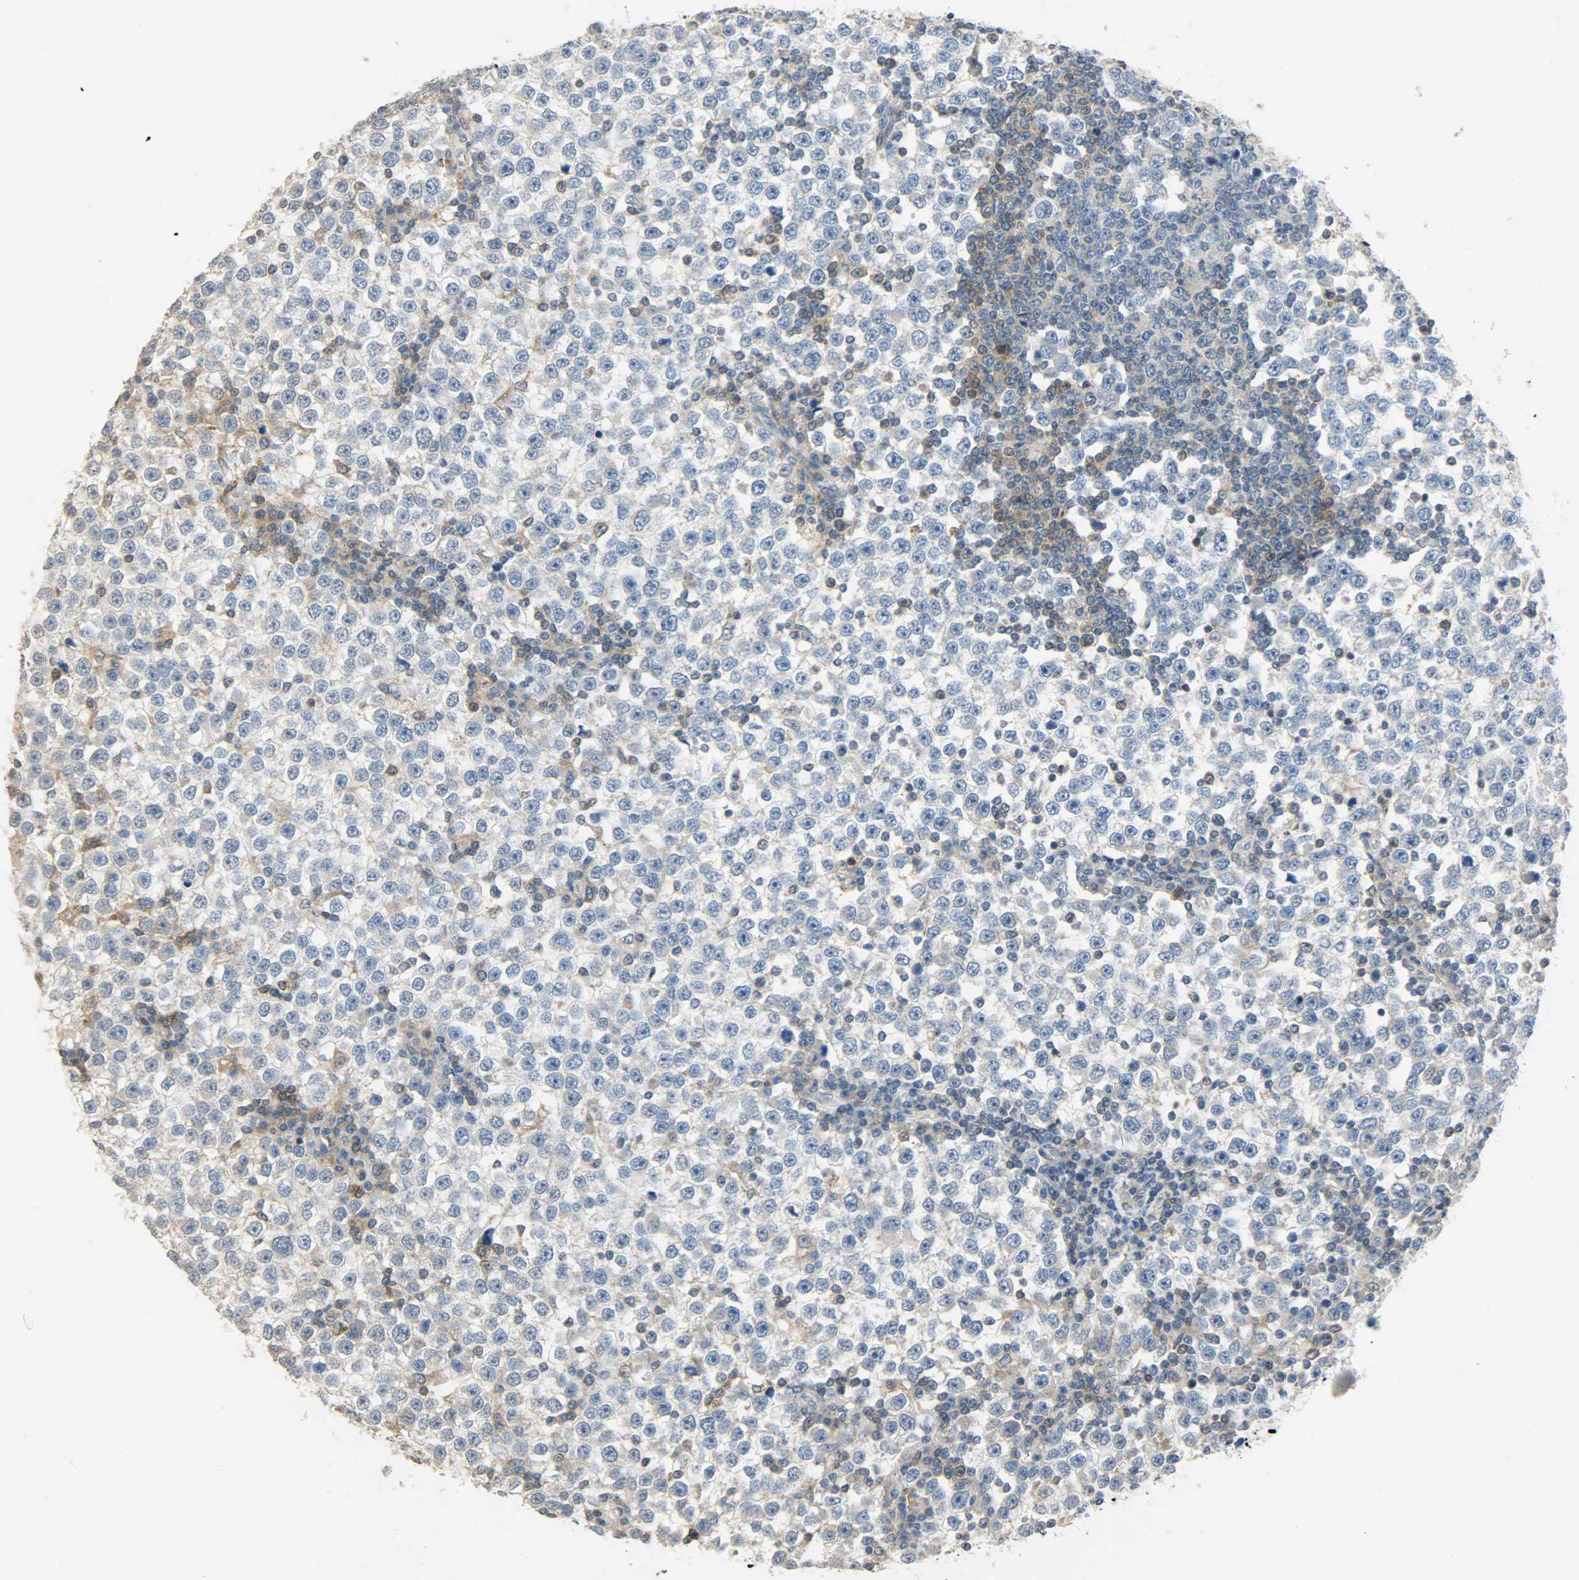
{"staining": {"intensity": "negative", "quantity": "none", "location": "none"}, "tissue": "testis cancer", "cell_type": "Tumor cells", "image_type": "cancer", "snomed": [{"axis": "morphology", "description": "Seminoma, NOS"}, {"axis": "topography", "description": "Testis"}], "caption": "IHC of human testis cancer (seminoma) reveals no staining in tumor cells.", "gene": "TRIM21", "patient": {"sex": "male", "age": 65}}